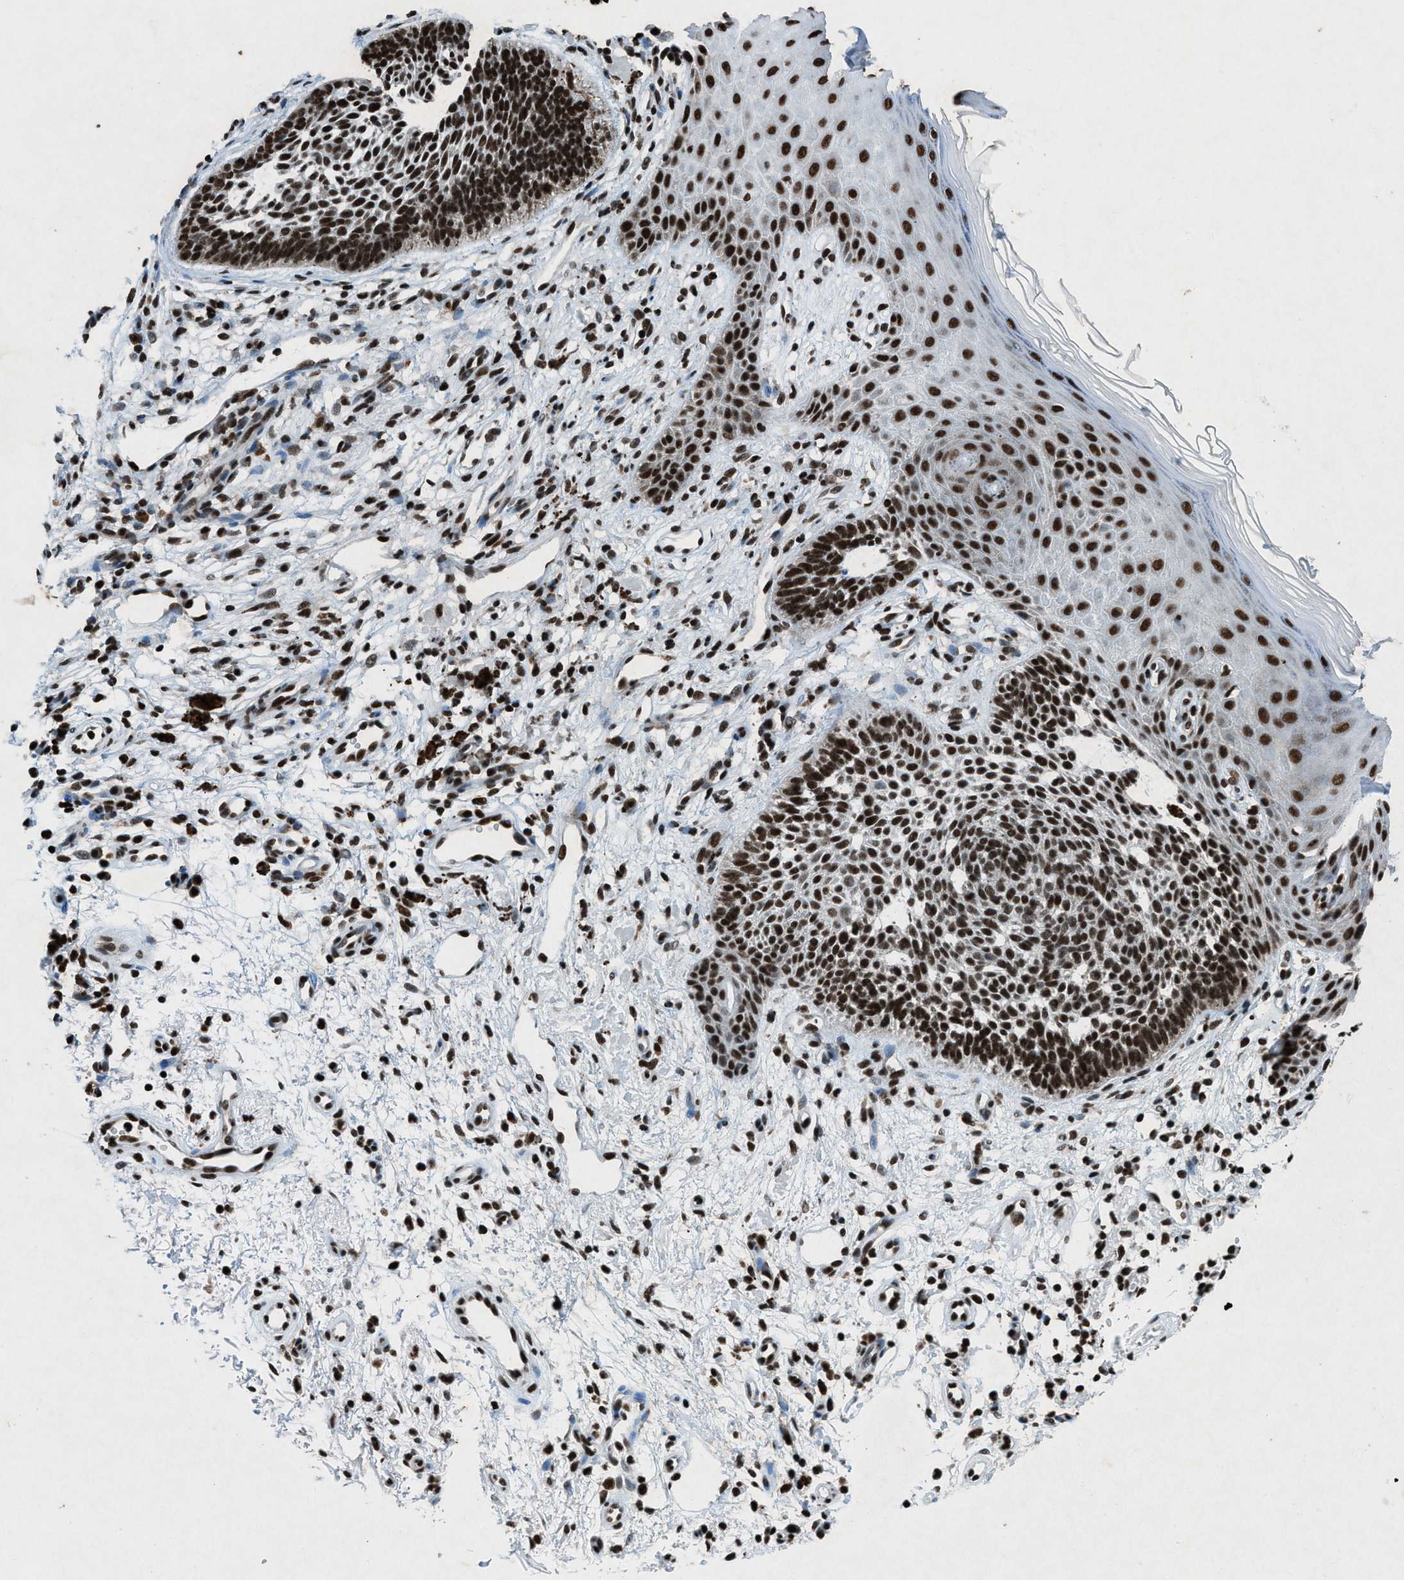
{"staining": {"intensity": "strong", "quantity": ">75%", "location": "nuclear"}, "tissue": "skin cancer", "cell_type": "Tumor cells", "image_type": "cancer", "snomed": [{"axis": "morphology", "description": "Normal tissue, NOS"}, {"axis": "morphology", "description": "Basal cell carcinoma"}, {"axis": "topography", "description": "Skin"}], "caption": "Immunohistochemical staining of human basal cell carcinoma (skin) shows high levels of strong nuclear protein staining in approximately >75% of tumor cells. The staining was performed using DAB, with brown indicating positive protein expression. Nuclei are stained blue with hematoxylin.", "gene": "NXF1", "patient": {"sex": "female", "age": 69}}